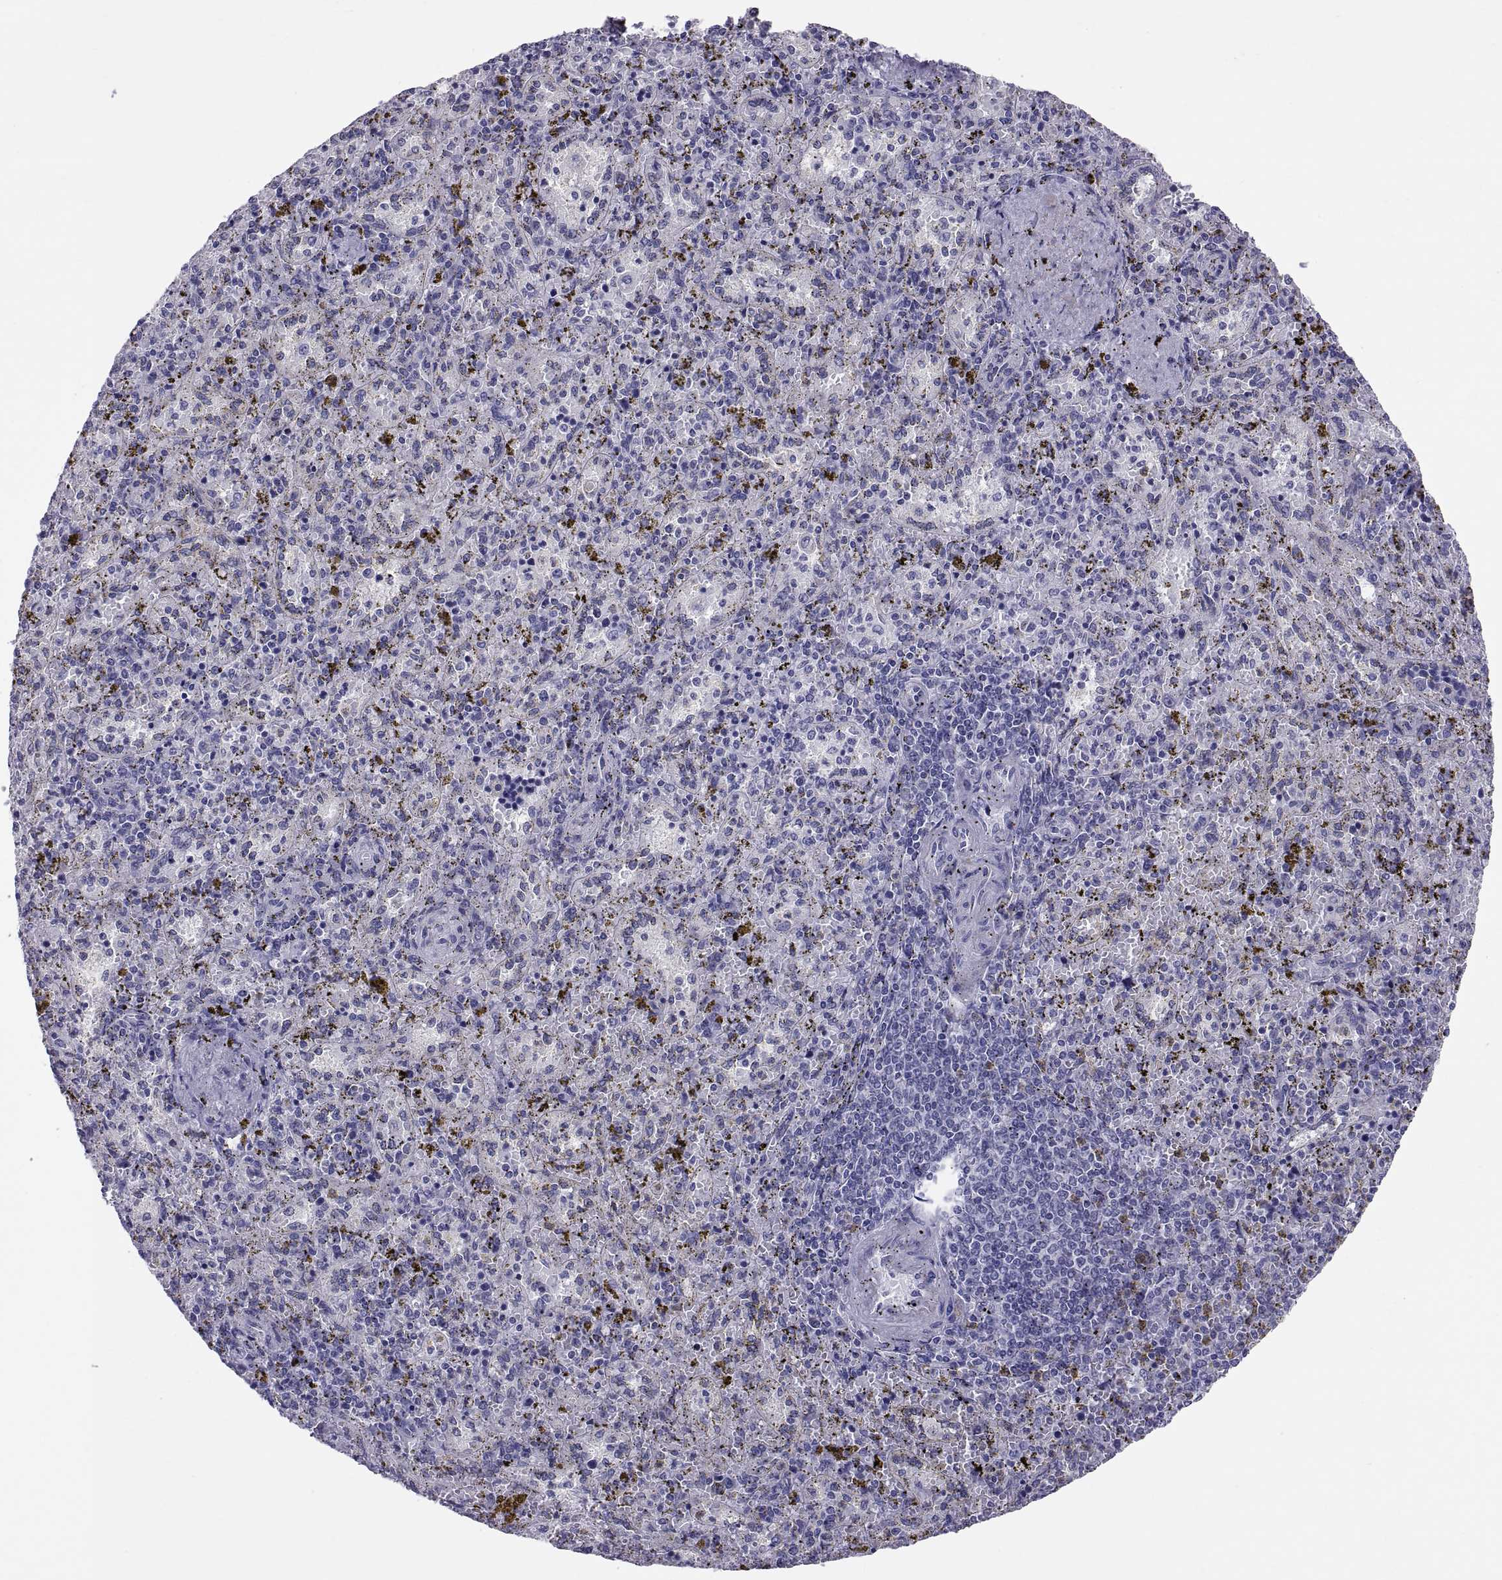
{"staining": {"intensity": "negative", "quantity": "none", "location": "none"}, "tissue": "spleen", "cell_type": "Cells in red pulp", "image_type": "normal", "snomed": [{"axis": "morphology", "description": "Normal tissue, NOS"}, {"axis": "topography", "description": "Spleen"}], "caption": "The image shows no staining of cells in red pulp in unremarkable spleen. The staining was performed using DAB (3,3'-diaminobenzidine) to visualize the protein expression in brown, while the nuclei were stained in blue with hematoxylin (Magnification: 20x).", "gene": "RNASE12", "patient": {"sex": "female", "age": 50}}